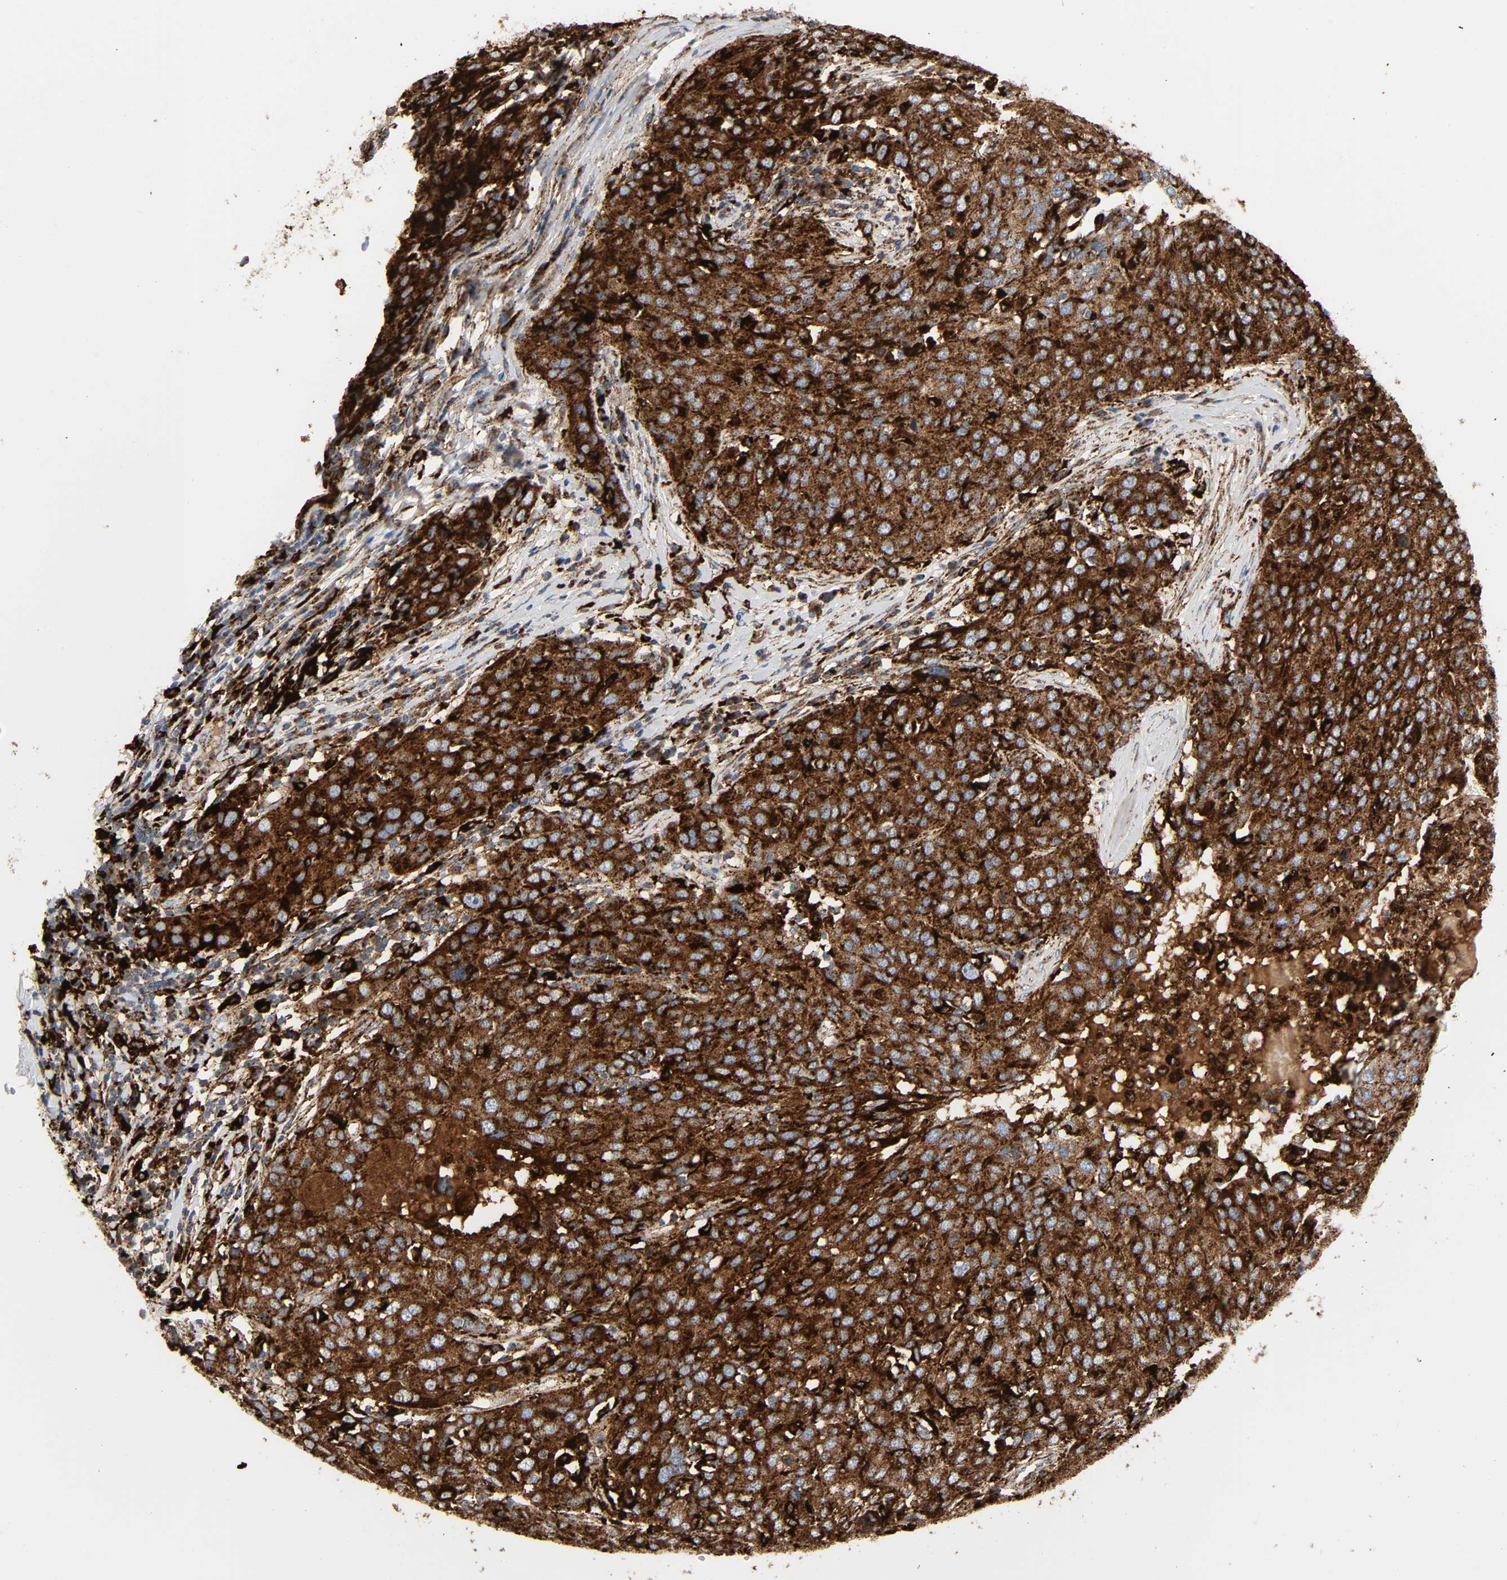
{"staining": {"intensity": "strong", "quantity": ">75%", "location": "cytoplasmic/membranous"}, "tissue": "ovarian cancer", "cell_type": "Tumor cells", "image_type": "cancer", "snomed": [{"axis": "morphology", "description": "Carcinoma, endometroid"}, {"axis": "topography", "description": "Ovary"}], "caption": "Ovarian cancer (endometroid carcinoma) tissue shows strong cytoplasmic/membranous staining in about >75% of tumor cells, visualized by immunohistochemistry.", "gene": "PSAP", "patient": {"sex": "female", "age": 50}}